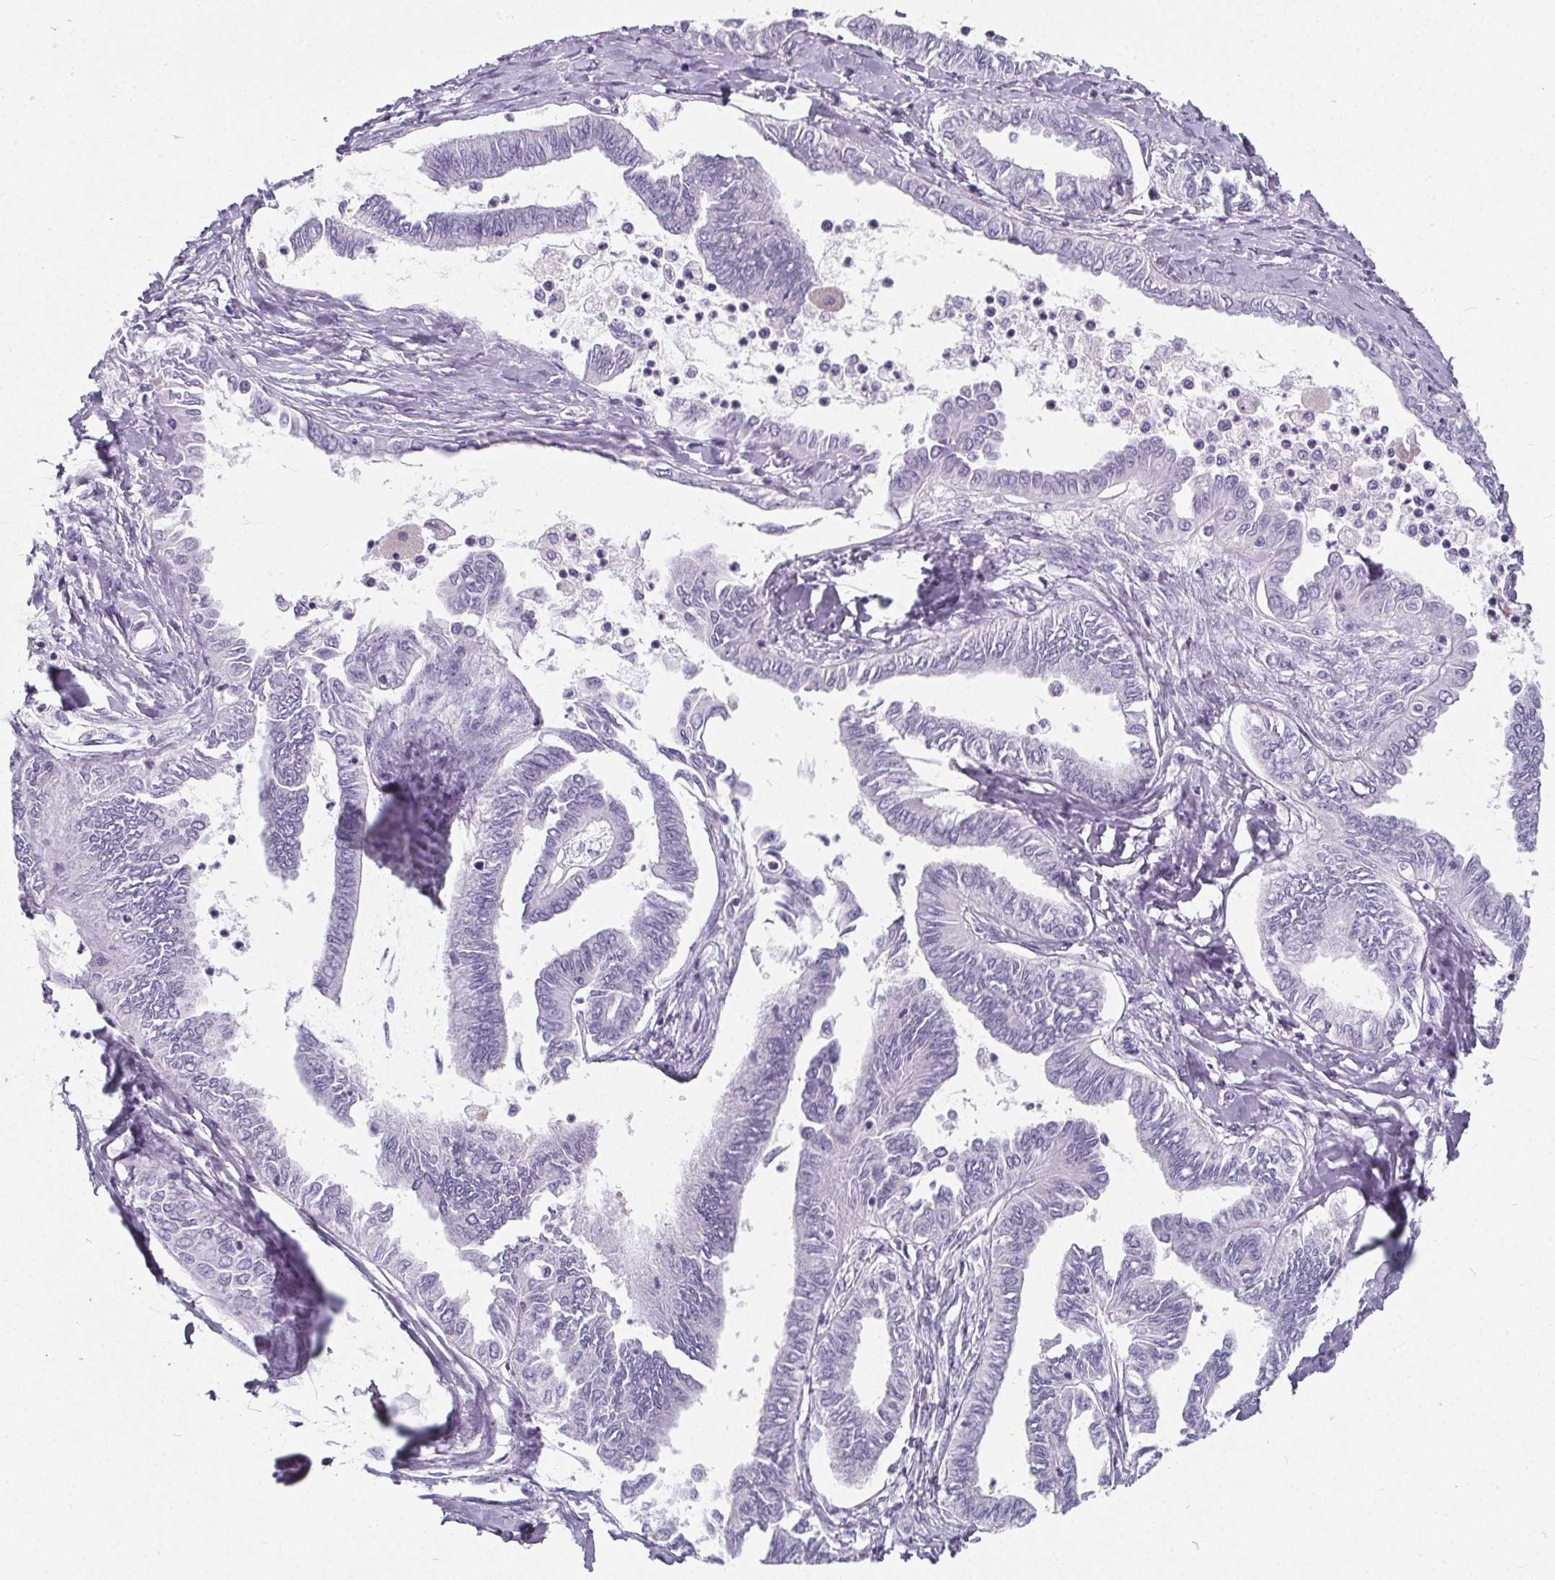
{"staining": {"intensity": "negative", "quantity": "none", "location": "none"}, "tissue": "ovarian cancer", "cell_type": "Tumor cells", "image_type": "cancer", "snomed": [{"axis": "morphology", "description": "Carcinoma, endometroid"}, {"axis": "topography", "description": "Ovary"}], "caption": "IHC of ovarian cancer reveals no expression in tumor cells.", "gene": "ADRB1", "patient": {"sex": "female", "age": 70}}